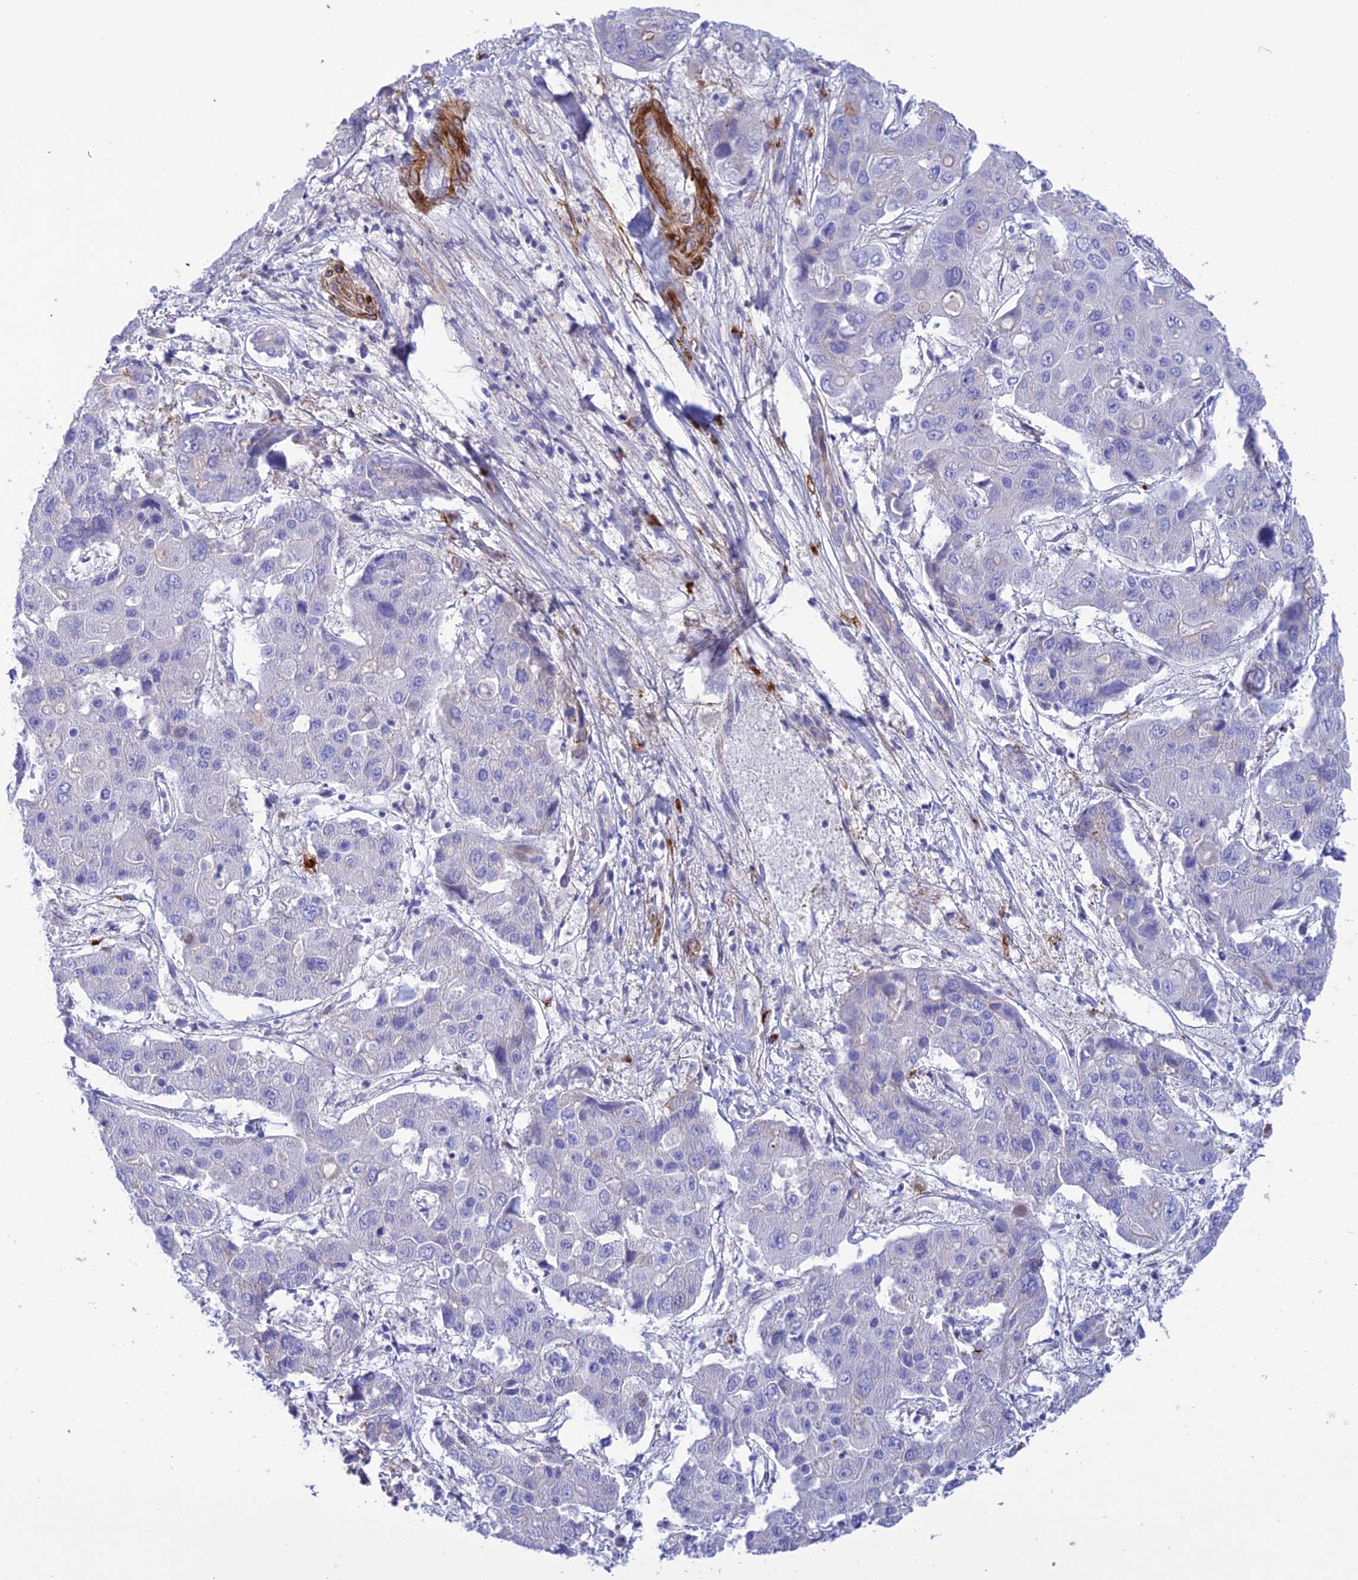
{"staining": {"intensity": "negative", "quantity": "none", "location": "none"}, "tissue": "liver cancer", "cell_type": "Tumor cells", "image_type": "cancer", "snomed": [{"axis": "morphology", "description": "Cholangiocarcinoma"}, {"axis": "topography", "description": "Liver"}], "caption": "There is no significant expression in tumor cells of cholangiocarcinoma (liver). The staining was performed using DAB (3,3'-diaminobenzidine) to visualize the protein expression in brown, while the nuclei were stained in blue with hematoxylin (Magnification: 20x).", "gene": "FRA10AC1", "patient": {"sex": "male", "age": 67}}